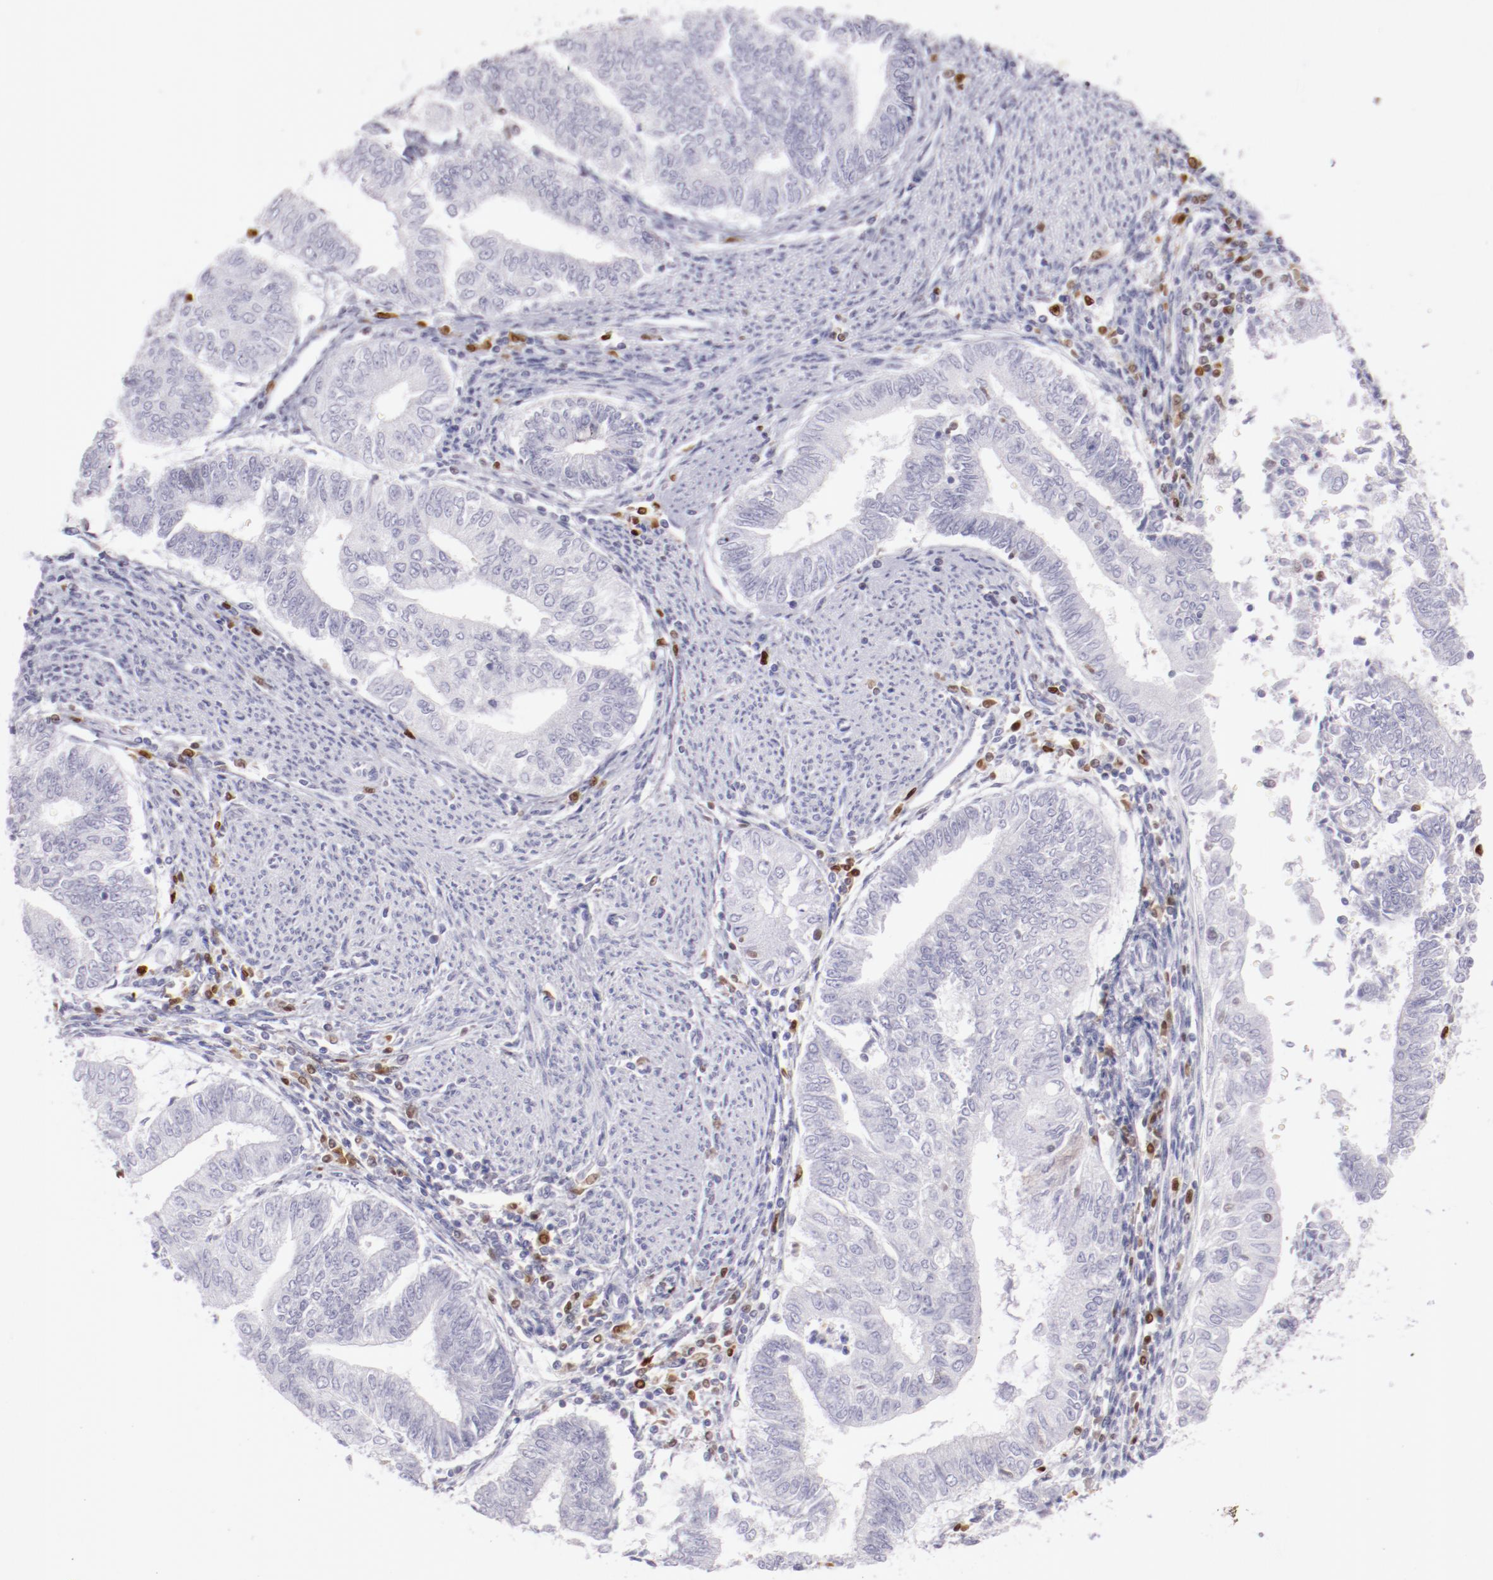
{"staining": {"intensity": "negative", "quantity": "none", "location": "none"}, "tissue": "endometrial cancer", "cell_type": "Tumor cells", "image_type": "cancer", "snomed": [{"axis": "morphology", "description": "Adenocarcinoma, NOS"}, {"axis": "topography", "description": "Endometrium"}], "caption": "This is an IHC photomicrograph of human endometrial adenocarcinoma. There is no staining in tumor cells.", "gene": "IRF8", "patient": {"sex": "female", "age": 66}}